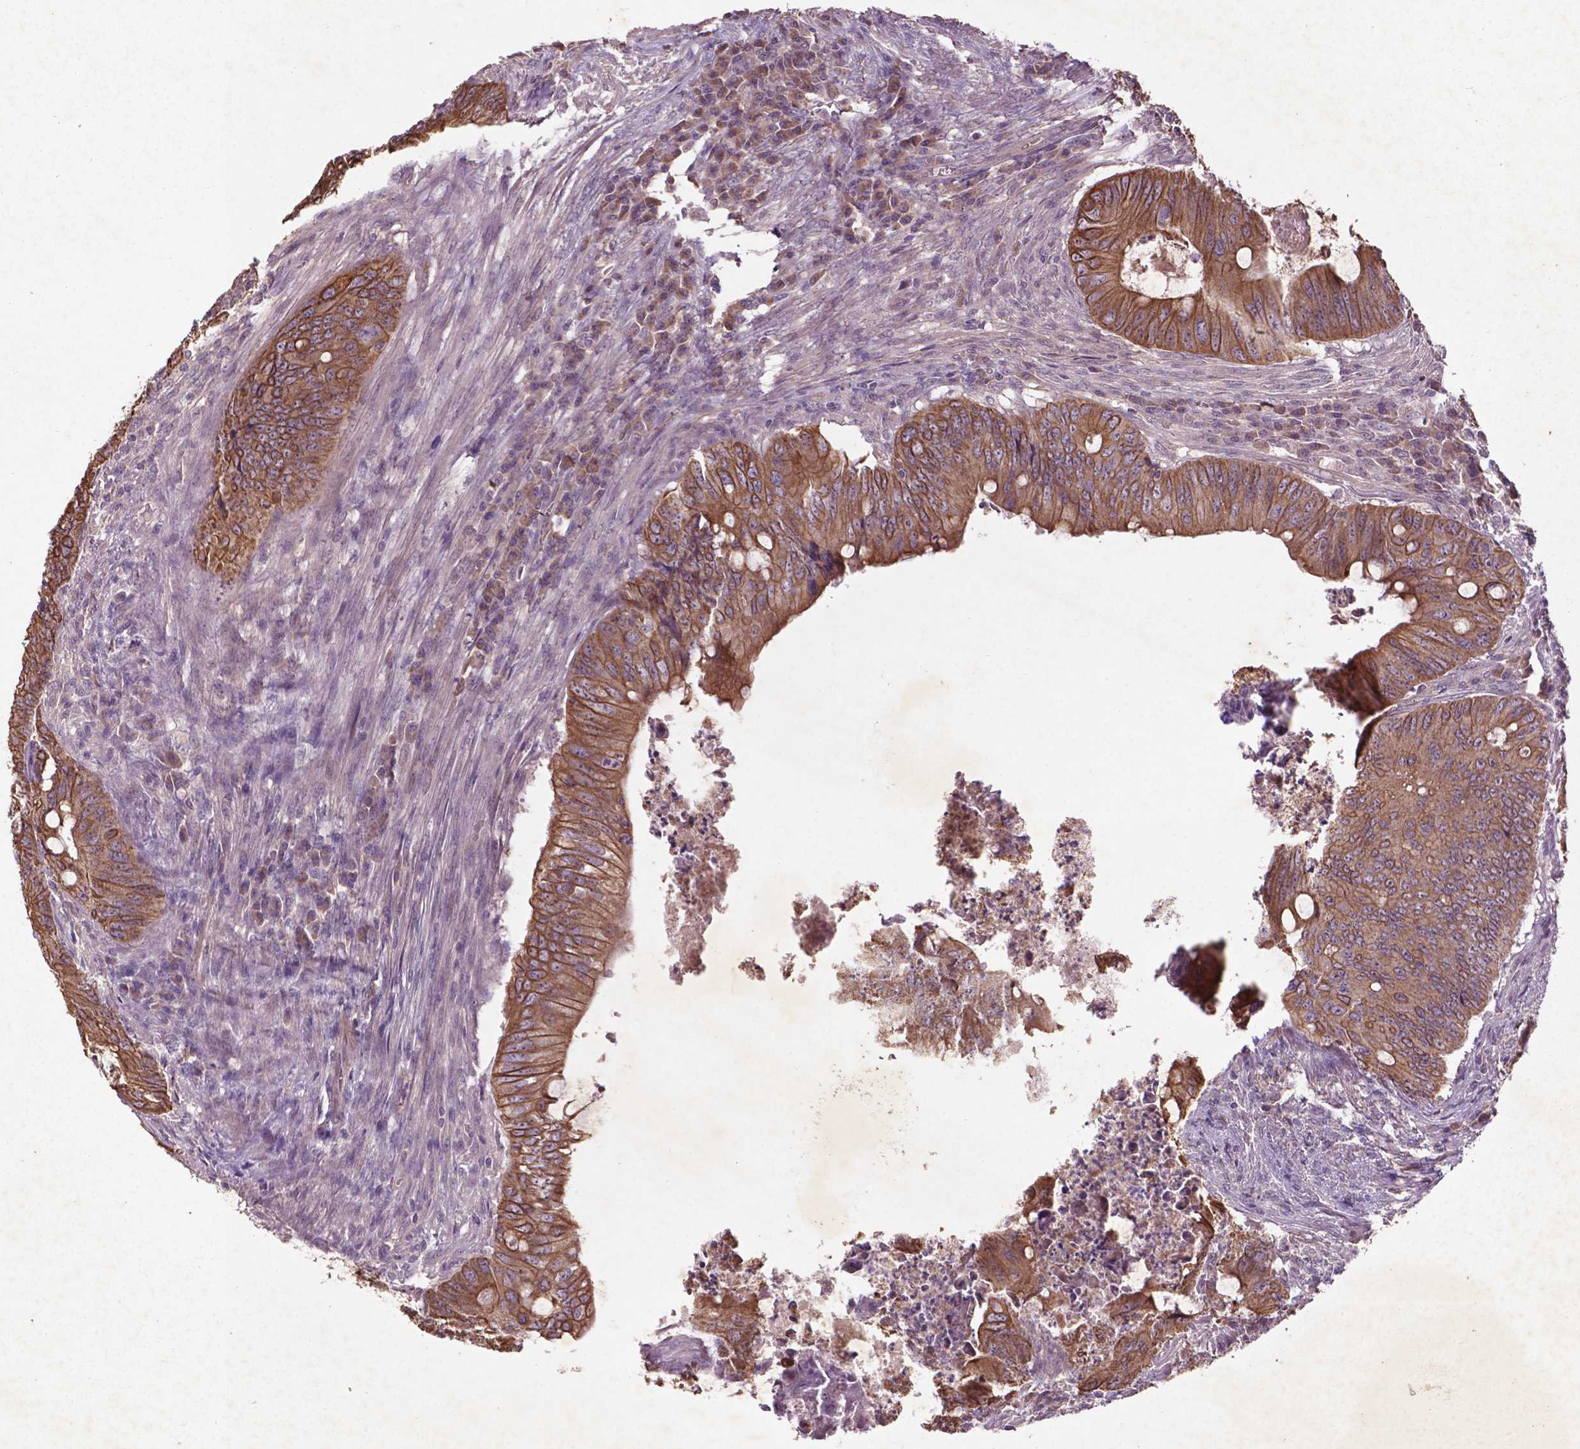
{"staining": {"intensity": "moderate", "quantity": ">75%", "location": "cytoplasmic/membranous"}, "tissue": "colorectal cancer", "cell_type": "Tumor cells", "image_type": "cancer", "snomed": [{"axis": "morphology", "description": "Adenocarcinoma, NOS"}, {"axis": "topography", "description": "Colon"}], "caption": "Human adenocarcinoma (colorectal) stained with a protein marker reveals moderate staining in tumor cells.", "gene": "COQ2", "patient": {"sex": "female", "age": 74}}